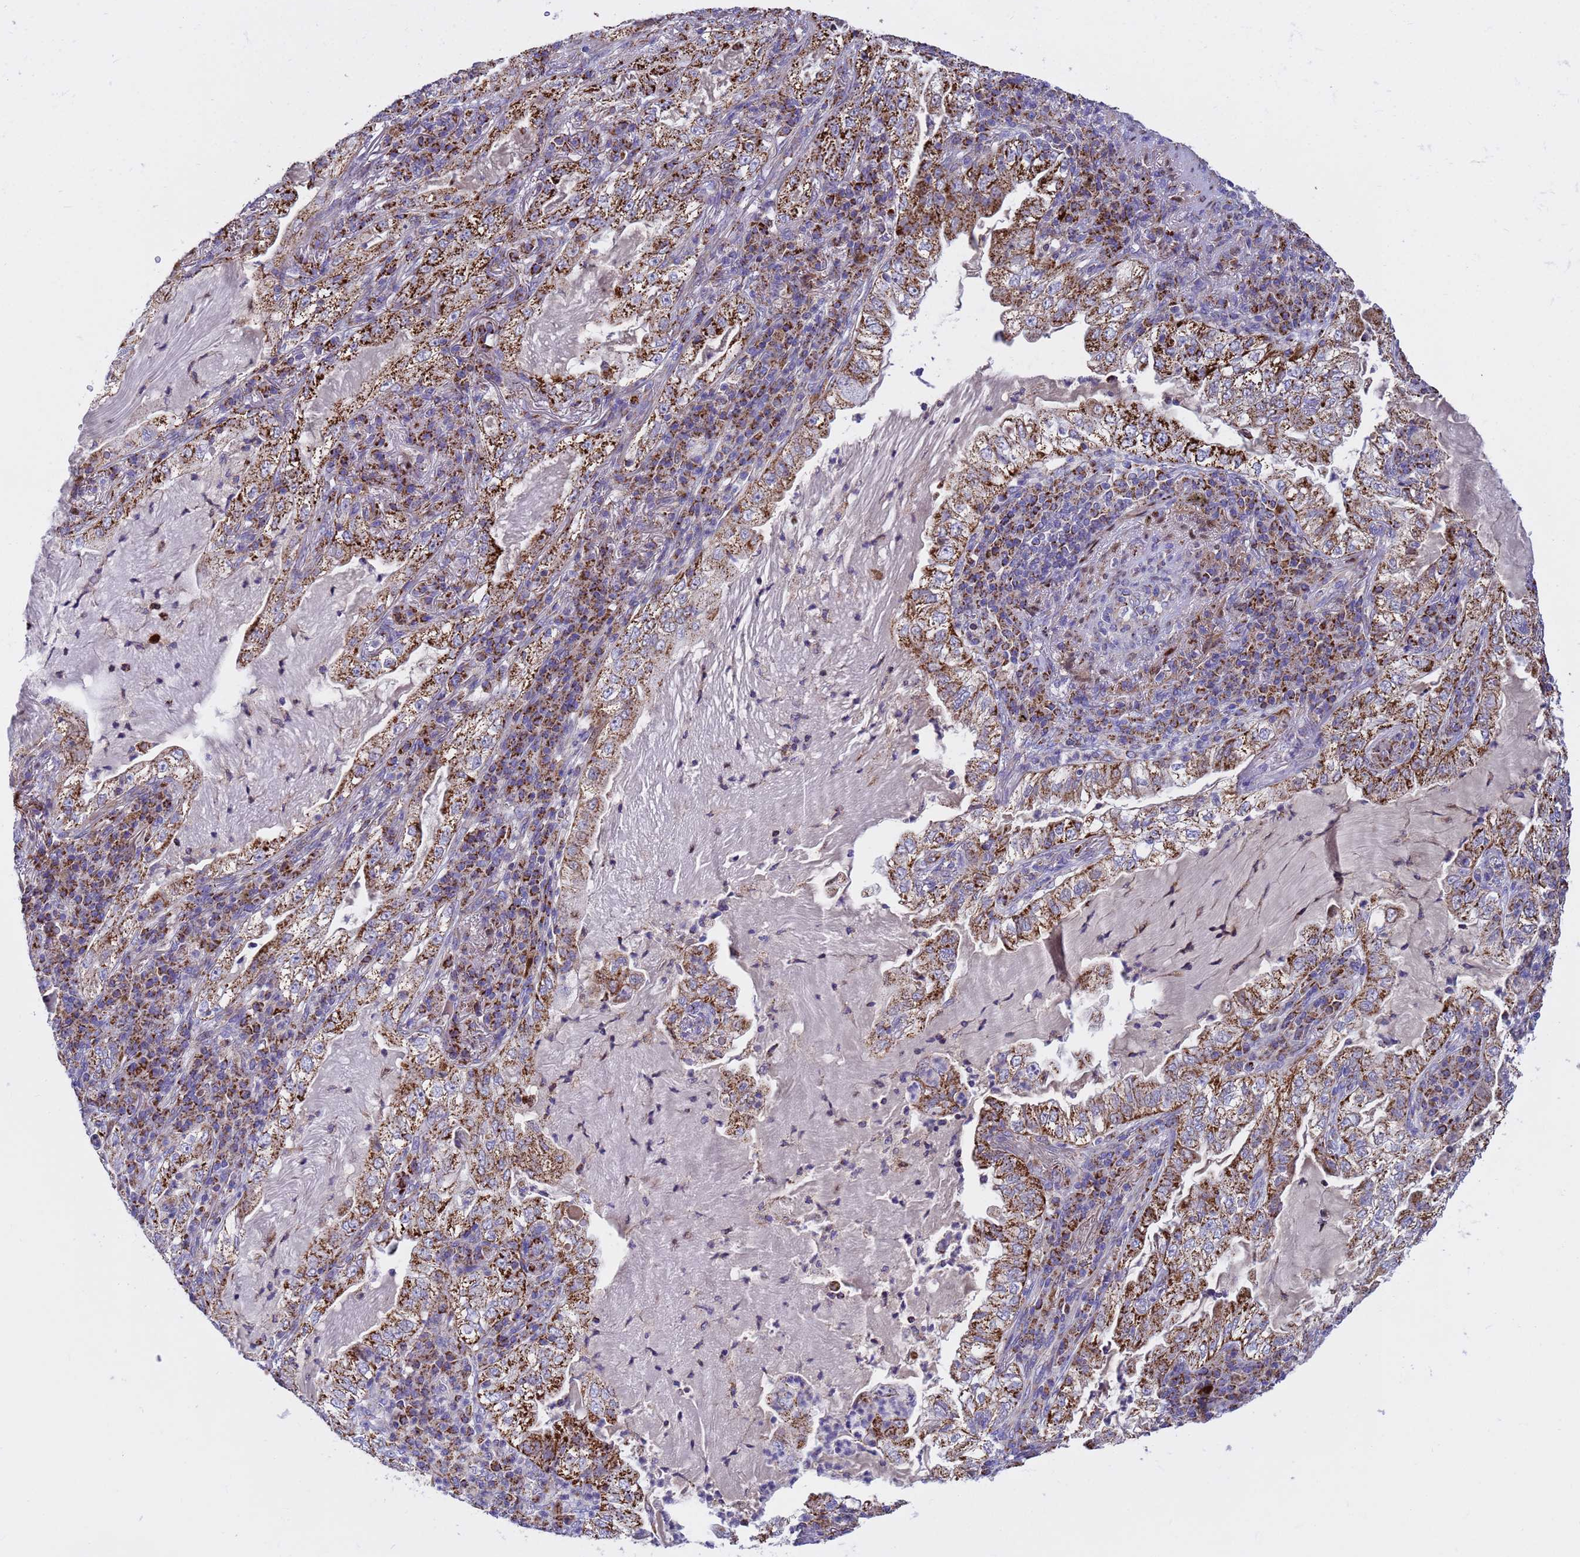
{"staining": {"intensity": "strong", "quantity": ">75%", "location": "cytoplasmic/membranous"}, "tissue": "lung cancer", "cell_type": "Tumor cells", "image_type": "cancer", "snomed": [{"axis": "morphology", "description": "Adenocarcinoma, NOS"}, {"axis": "topography", "description": "Lung"}], "caption": "This image shows immunohistochemistry staining of human lung cancer (adenocarcinoma), with high strong cytoplasmic/membranous positivity in about >75% of tumor cells.", "gene": "TUBGCP3", "patient": {"sex": "female", "age": 73}}